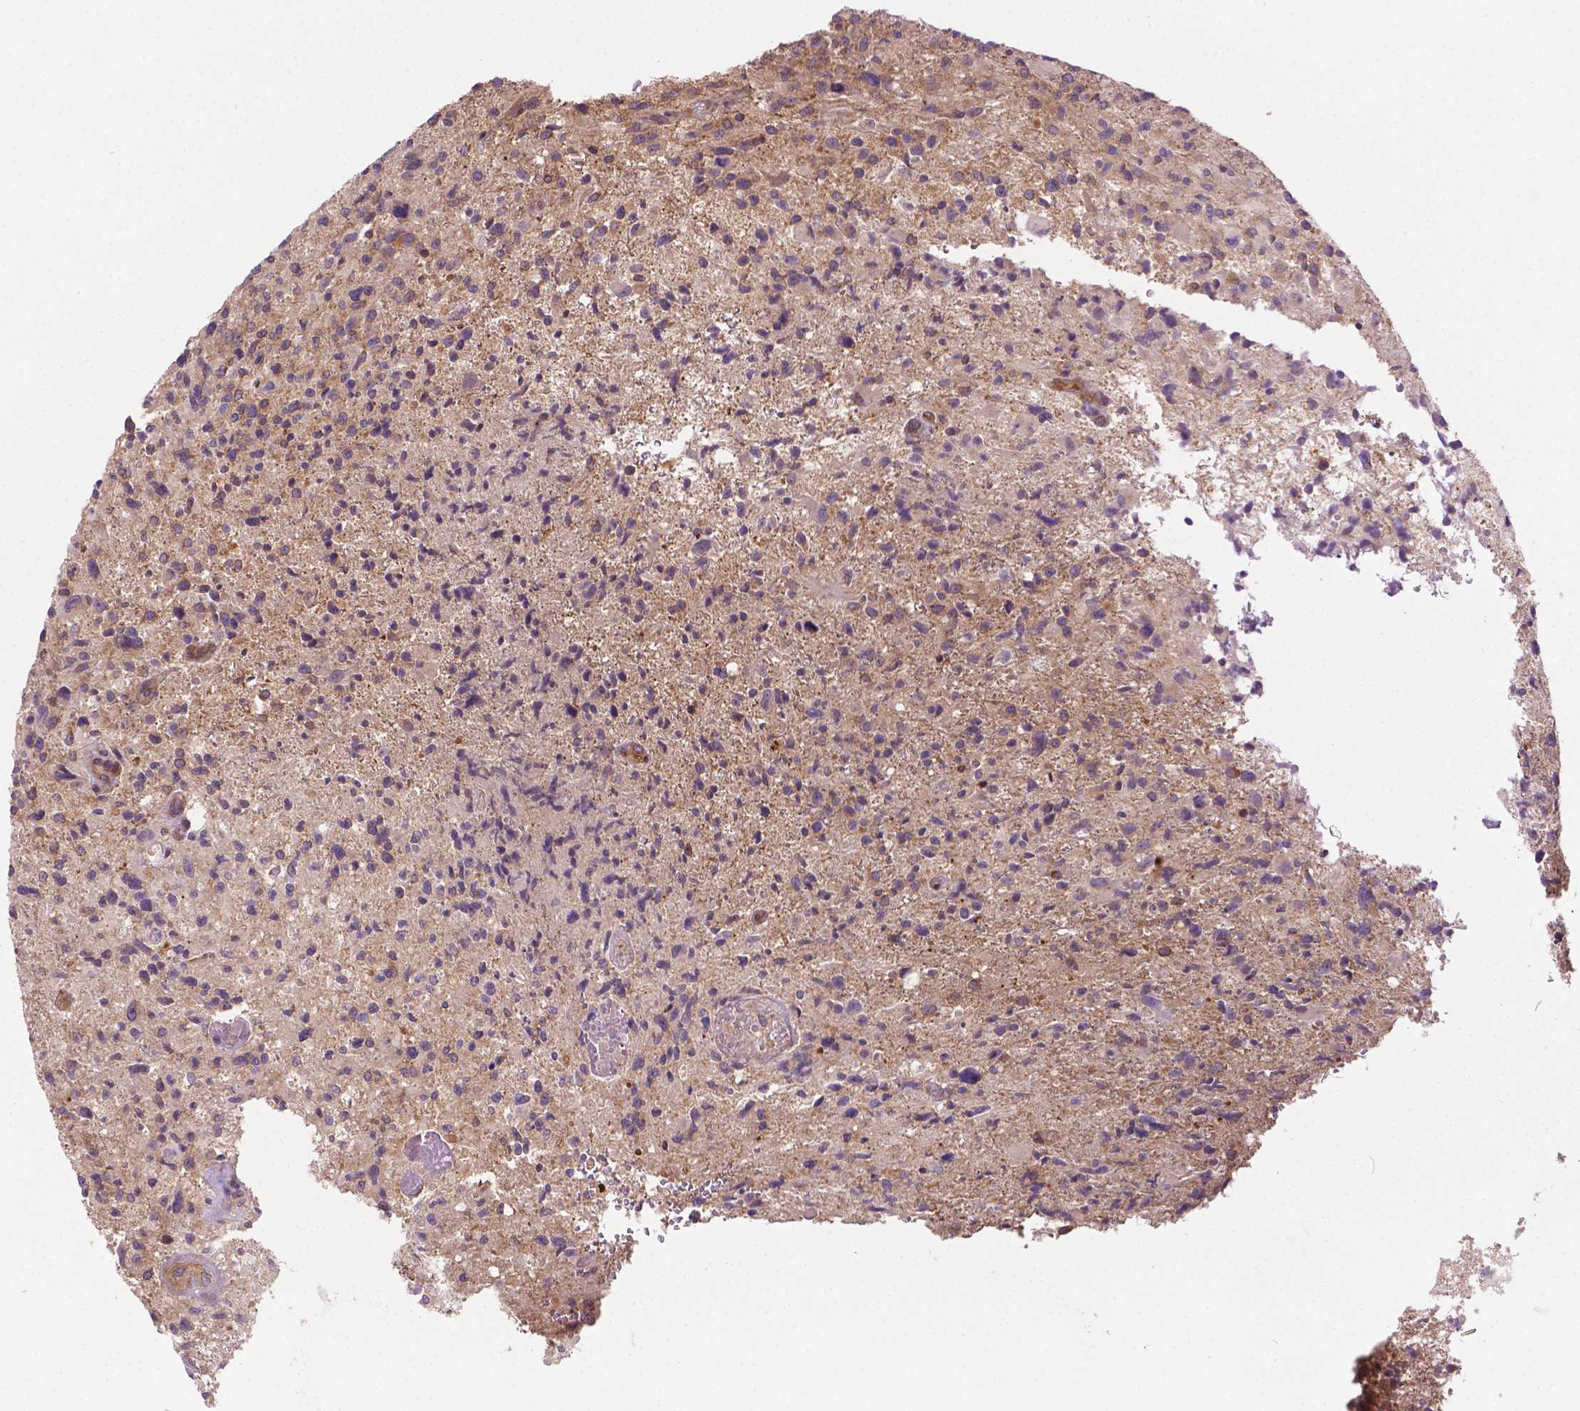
{"staining": {"intensity": "negative", "quantity": "none", "location": "none"}, "tissue": "glioma", "cell_type": "Tumor cells", "image_type": "cancer", "snomed": [{"axis": "morphology", "description": "Glioma, malignant, High grade"}, {"axis": "topography", "description": "Brain"}], "caption": "An IHC micrograph of glioma is shown. There is no staining in tumor cells of glioma.", "gene": "MZT1", "patient": {"sex": "male", "age": 63}}